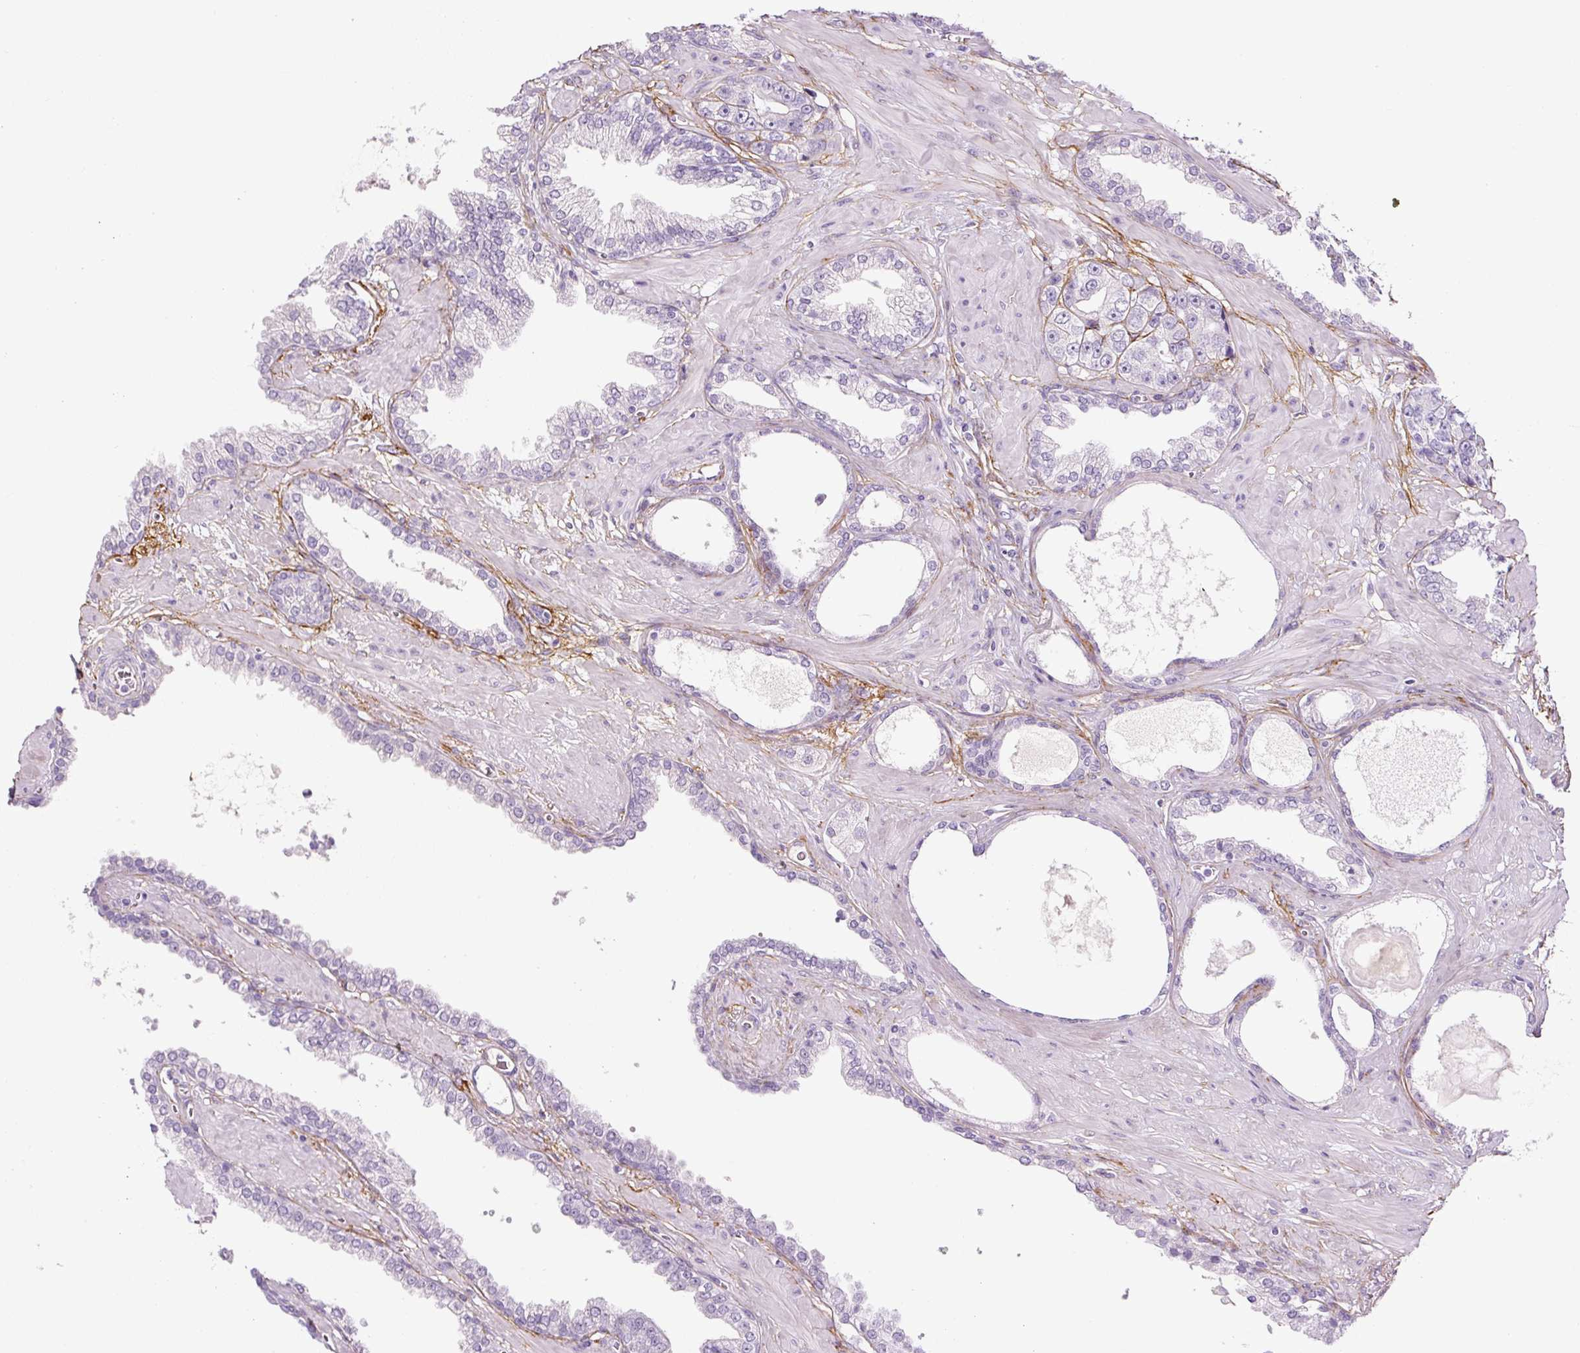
{"staining": {"intensity": "negative", "quantity": "none", "location": "none"}, "tissue": "prostate cancer", "cell_type": "Tumor cells", "image_type": "cancer", "snomed": [{"axis": "morphology", "description": "Adenocarcinoma, High grade"}, {"axis": "topography", "description": "Prostate"}], "caption": "IHC of human prostate cancer (high-grade adenocarcinoma) shows no staining in tumor cells. Brightfield microscopy of immunohistochemistry stained with DAB (brown) and hematoxylin (blue), captured at high magnification.", "gene": "FBN1", "patient": {"sex": "male", "age": 71}}